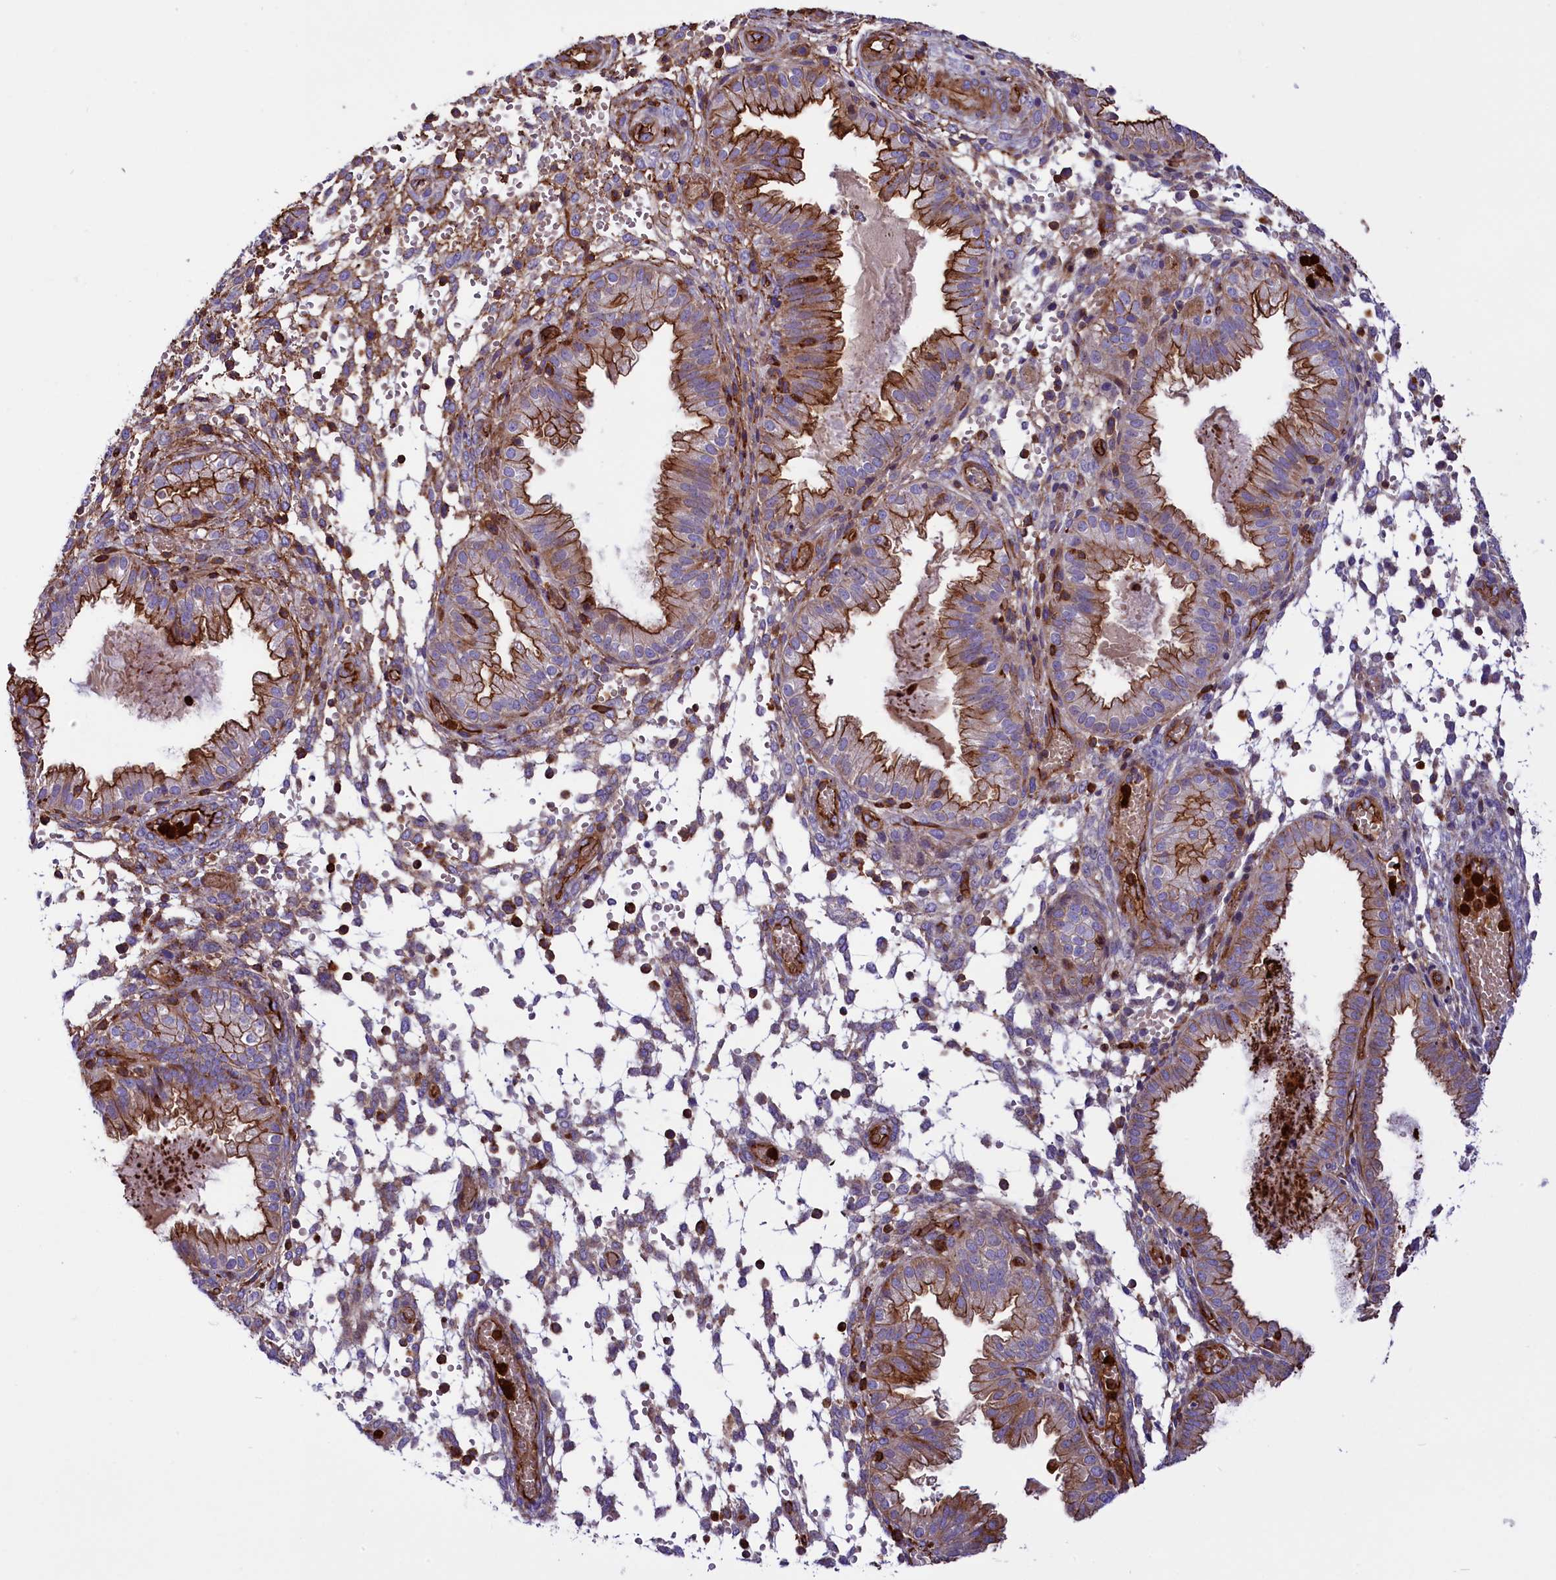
{"staining": {"intensity": "moderate", "quantity": "<25%", "location": "cytoplasmic/membranous"}, "tissue": "endometrium", "cell_type": "Cells in endometrial stroma", "image_type": "normal", "snomed": [{"axis": "morphology", "description": "Normal tissue, NOS"}, {"axis": "topography", "description": "Endometrium"}], "caption": "A high-resolution micrograph shows immunohistochemistry (IHC) staining of unremarkable endometrium, which exhibits moderate cytoplasmic/membranous positivity in approximately <25% of cells in endometrial stroma.", "gene": "CD99L2", "patient": {"sex": "female", "age": 33}}